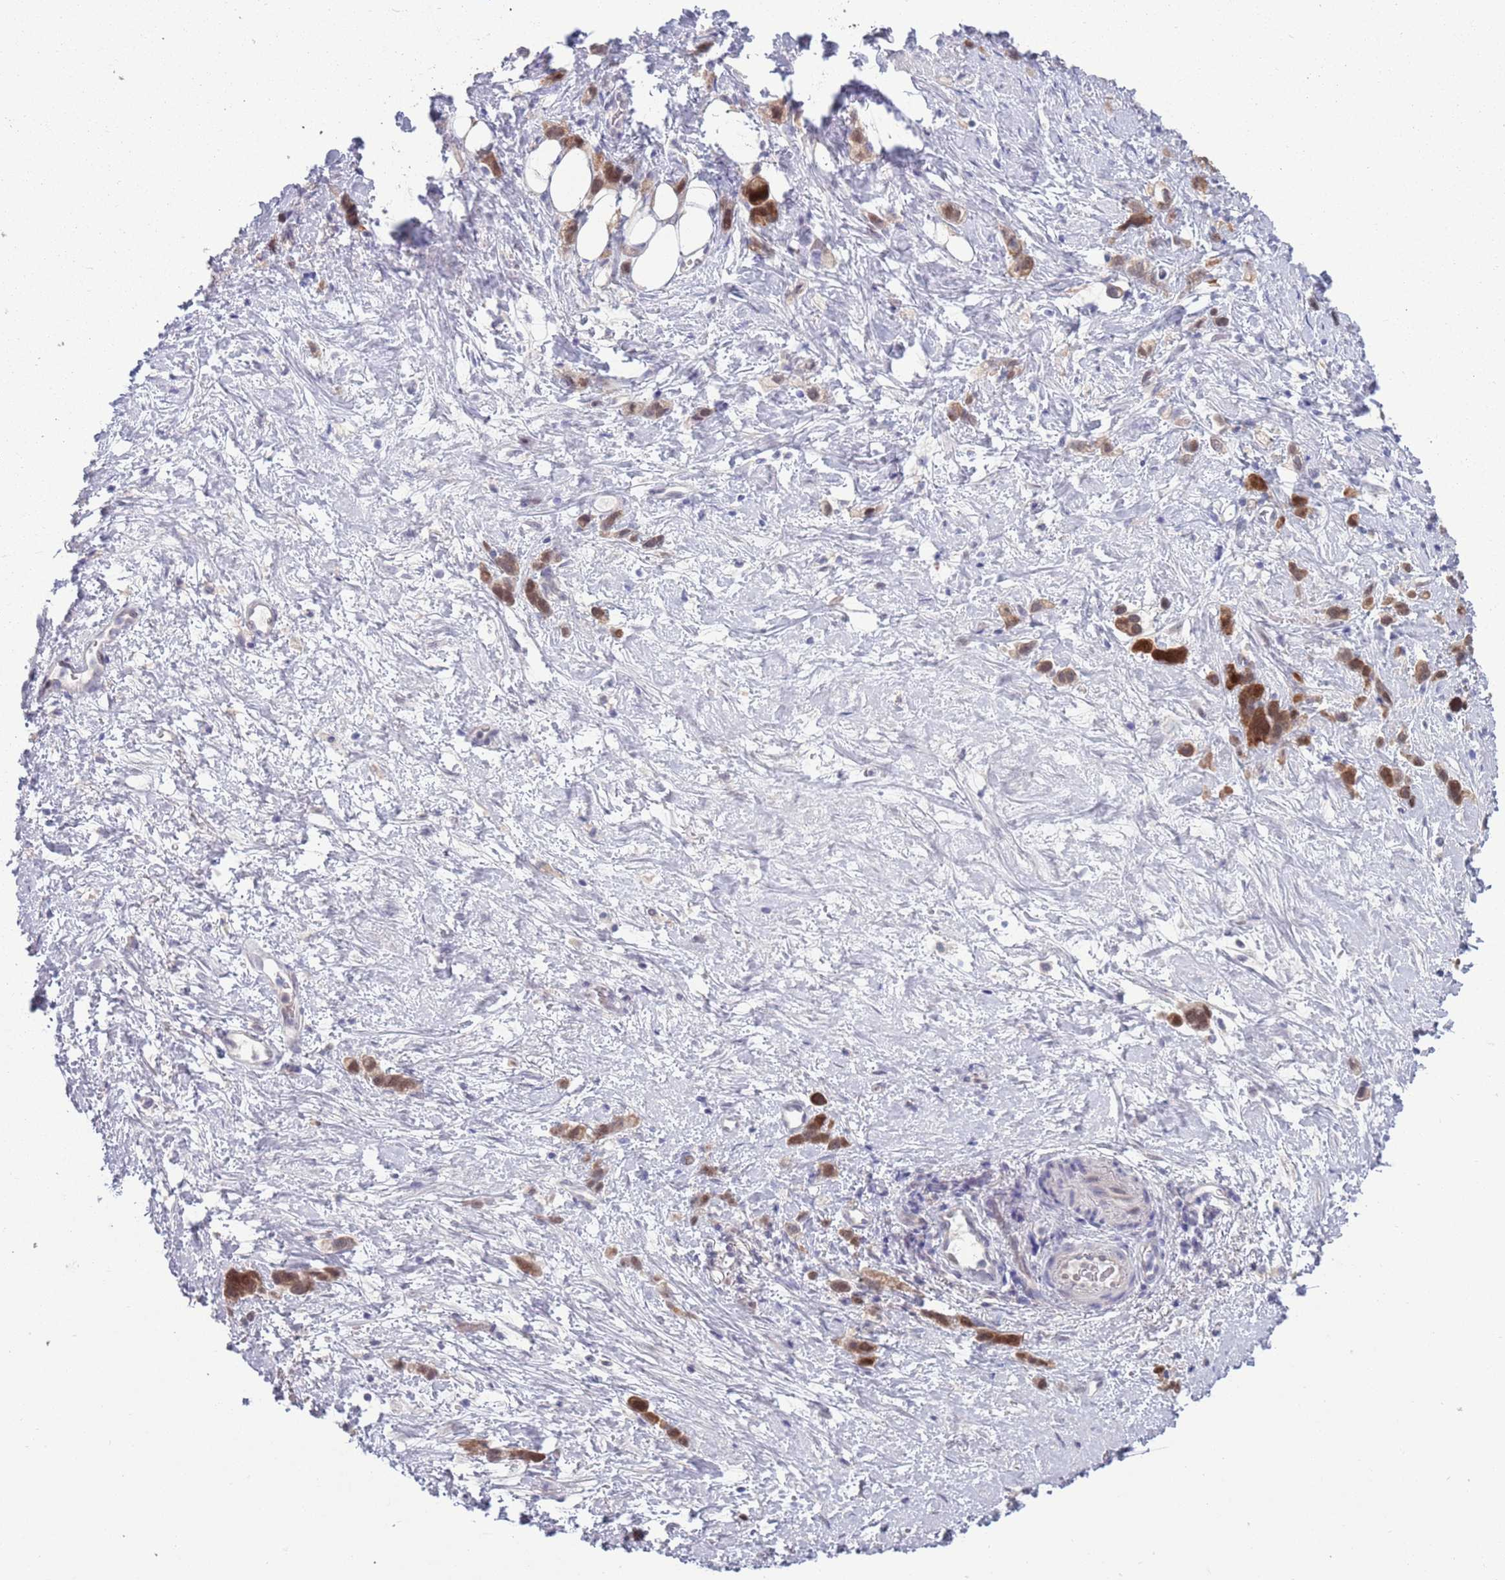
{"staining": {"intensity": "moderate", "quantity": ">75%", "location": "cytoplasmic/membranous,nuclear"}, "tissue": "stomach cancer", "cell_type": "Tumor cells", "image_type": "cancer", "snomed": [{"axis": "morphology", "description": "Adenocarcinoma, NOS"}, {"axis": "topography", "description": "Stomach"}], "caption": "Protein expression analysis of adenocarcinoma (stomach) demonstrates moderate cytoplasmic/membranous and nuclear staining in approximately >75% of tumor cells.", "gene": "CLNS1A", "patient": {"sex": "female", "age": 65}}